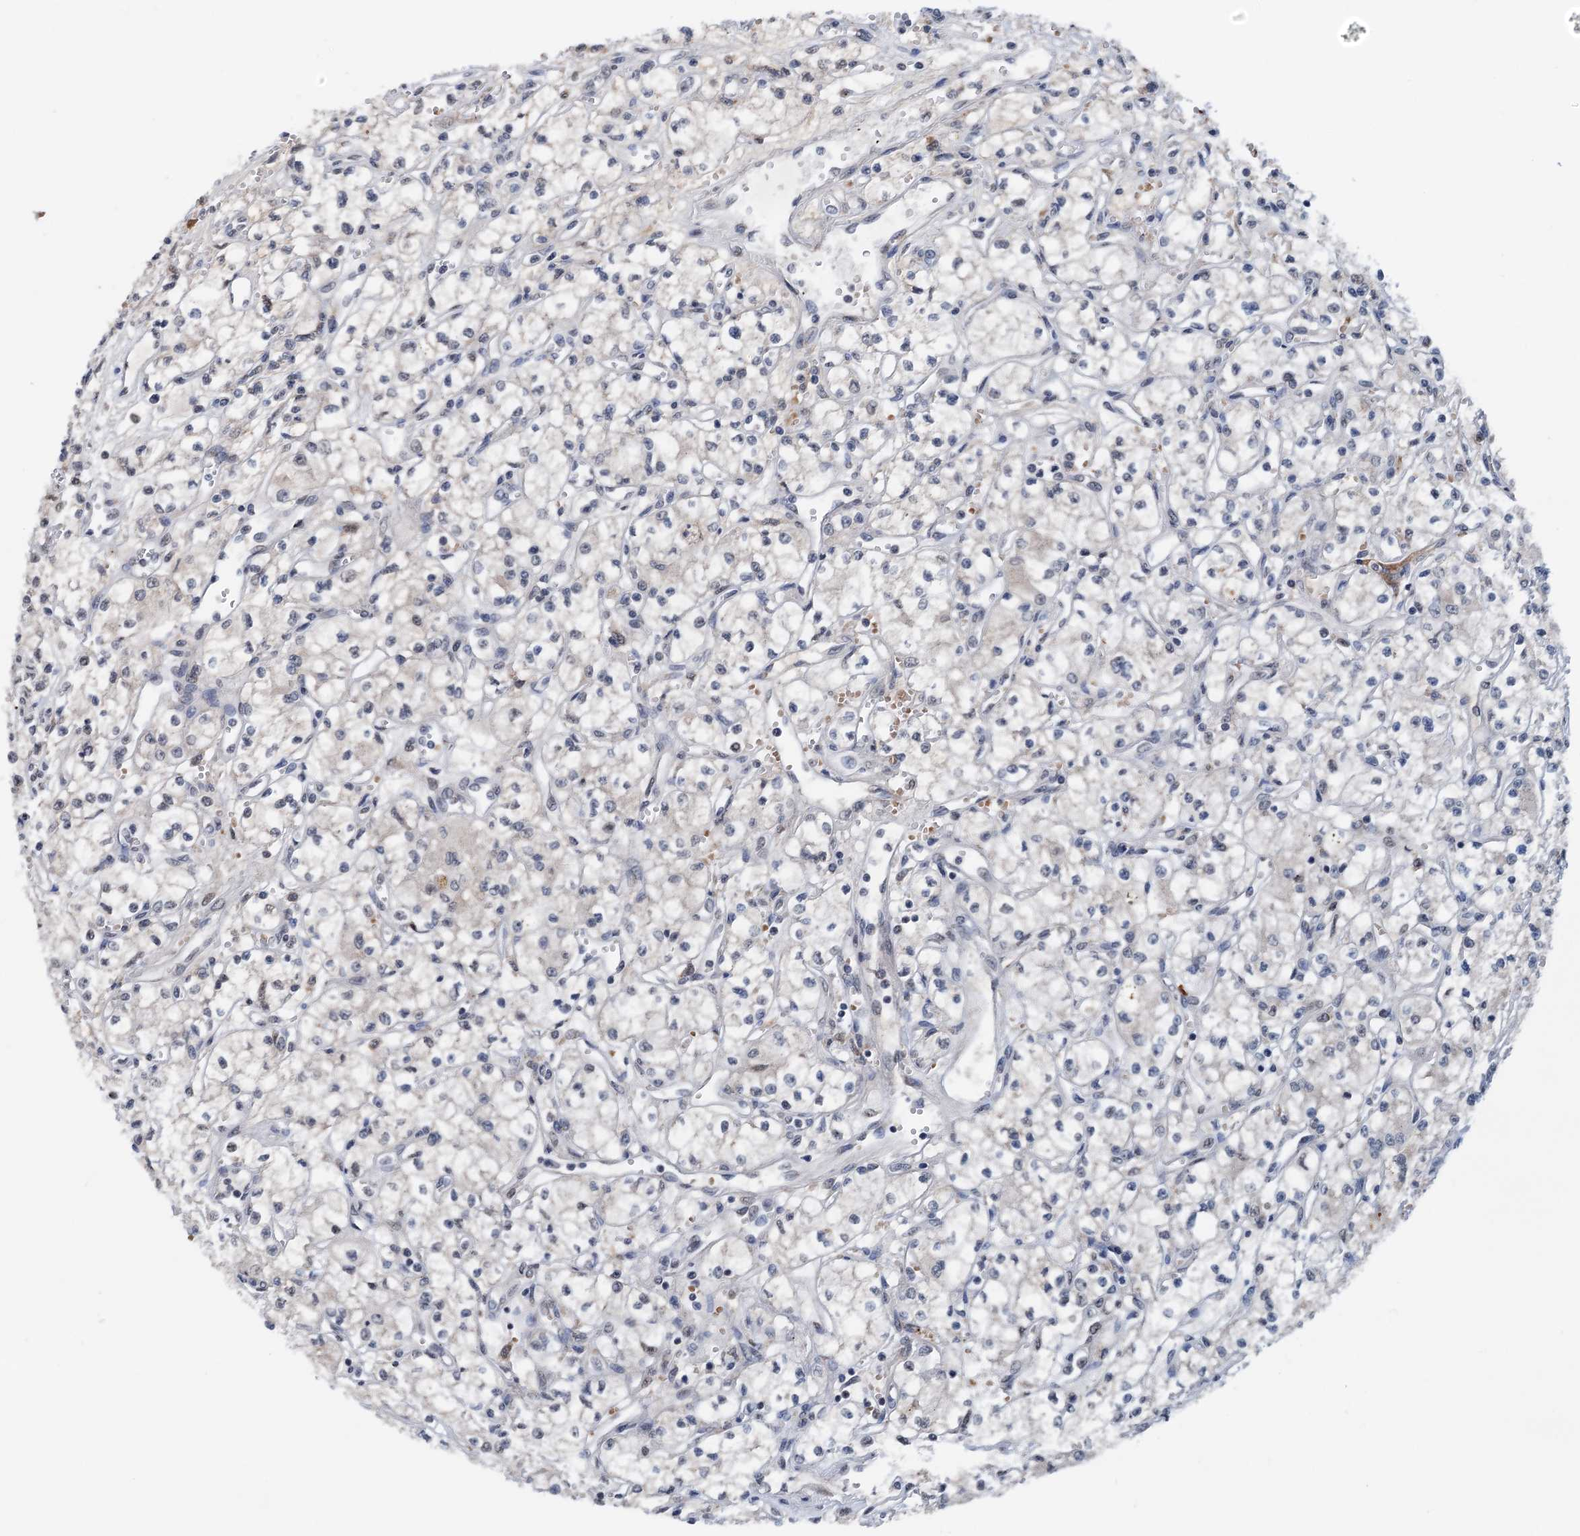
{"staining": {"intensity": "negative", "quantity": "none", "location": "none"}, "tissue": "renal cancer", "cell_type": "Tumor cells", "image_type": "cancer", "snomed": [{"axis": "morphology", "description": "Adenocarcinoma, NOS"}, {"axis": "topography", "description": "Kidney"}], "caption": "A histopathology image of human renal cancer (adenocarcinoma) is negative for staining in tumor cells.", "gene": "SHLD1", "patient": {"sex": "male", "age": 59}}